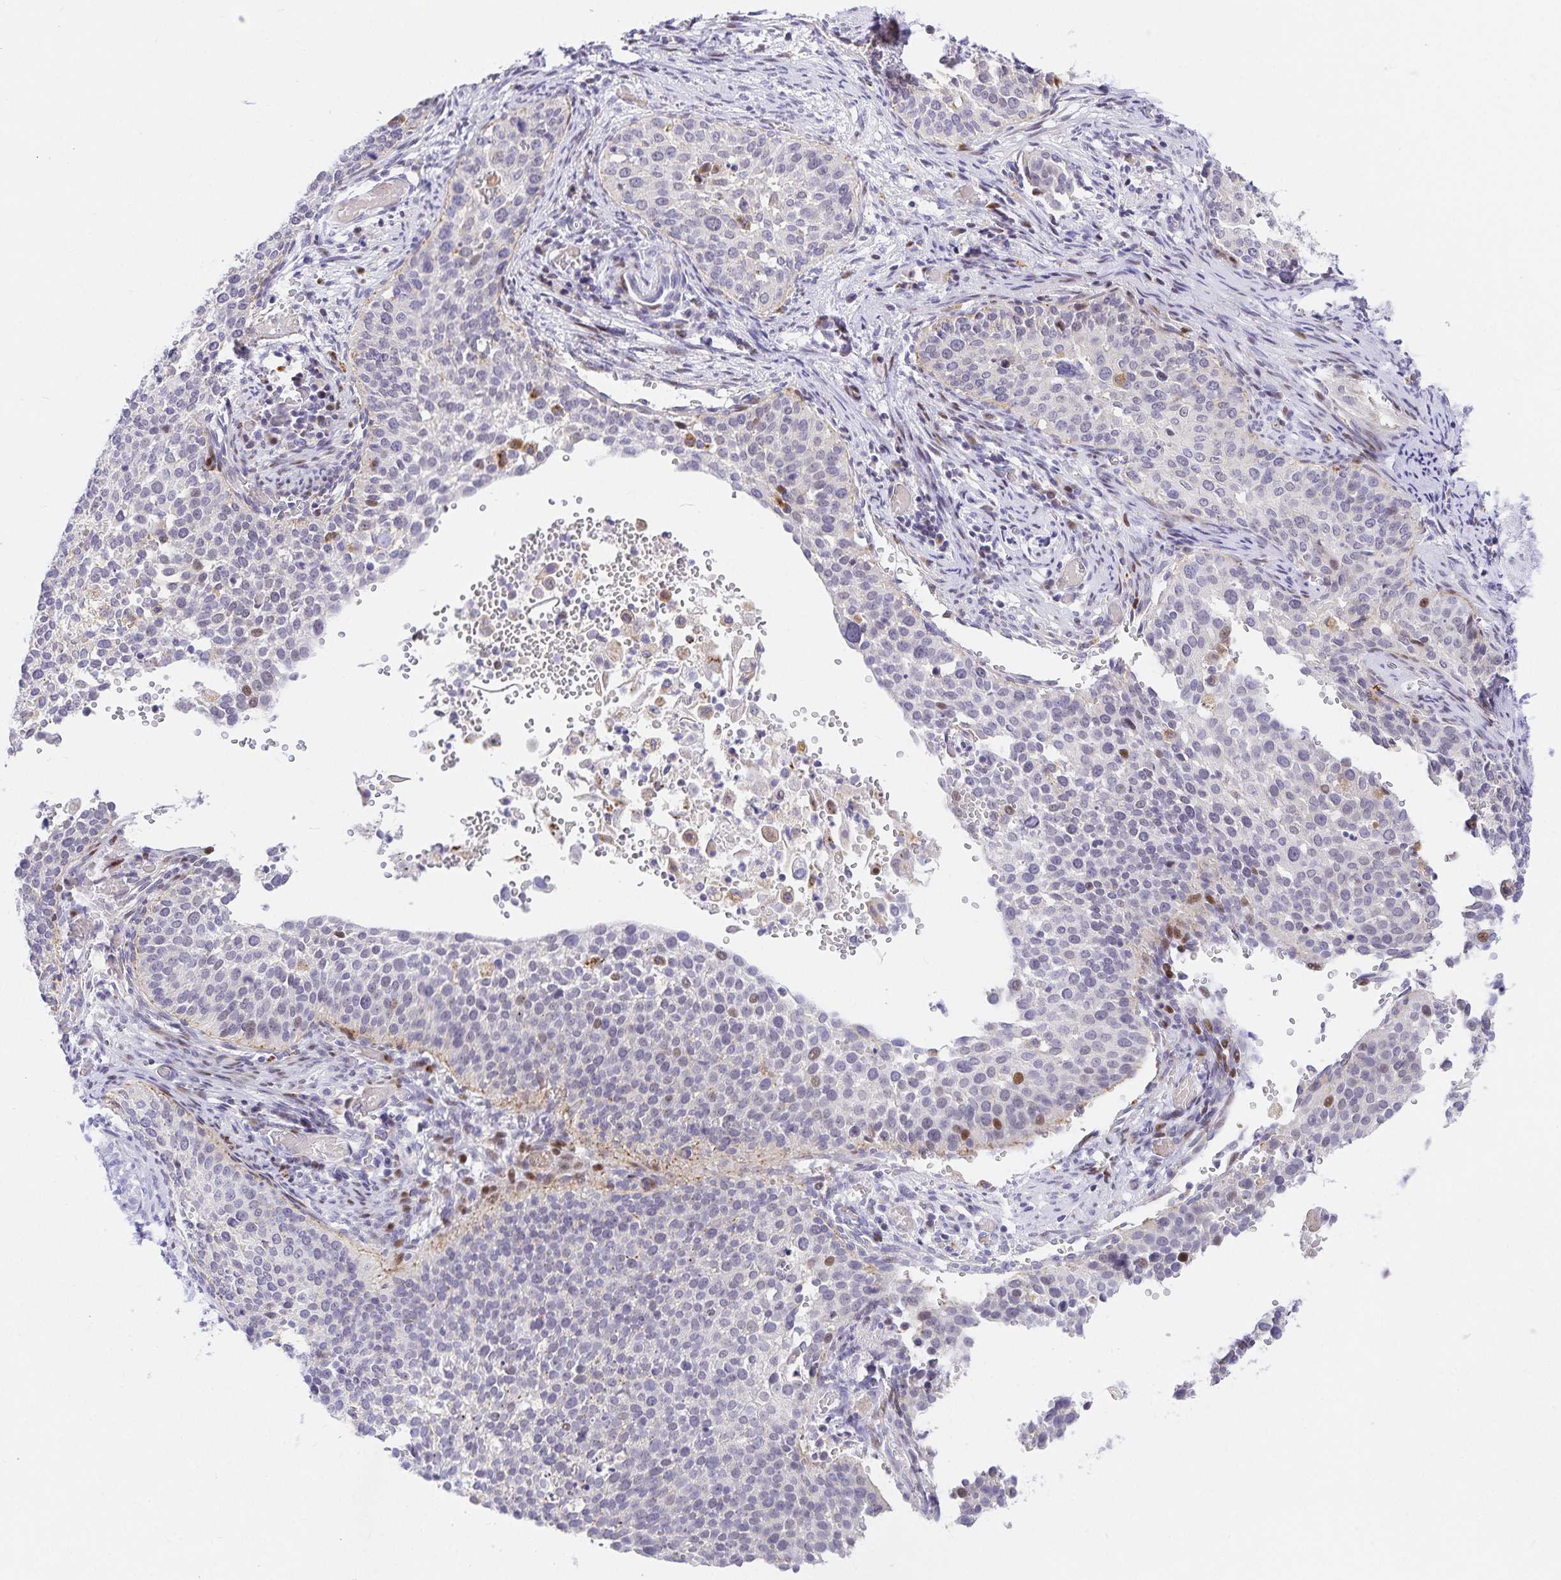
{"staining": {"intensity": "weak", "quantity": "<25%", "location": "cytoplasmic/membranous"}, "tissue": "cervical cancer", "cell_type": "Tumor cells", "image_type": "cancer", "snomed": [{"axis": "morphology", "description": "Squamous cell carcinoma, NOS"}, {"axis": "topography", "description": "Cervix"}], "caption": "Squamous cell carcinoma (cervical) was stained to show a protein in brown. There is no significant positivity in tumor cells.", "gene": "KBTBD13", "patient": {"sex": "female", "age": 44}}